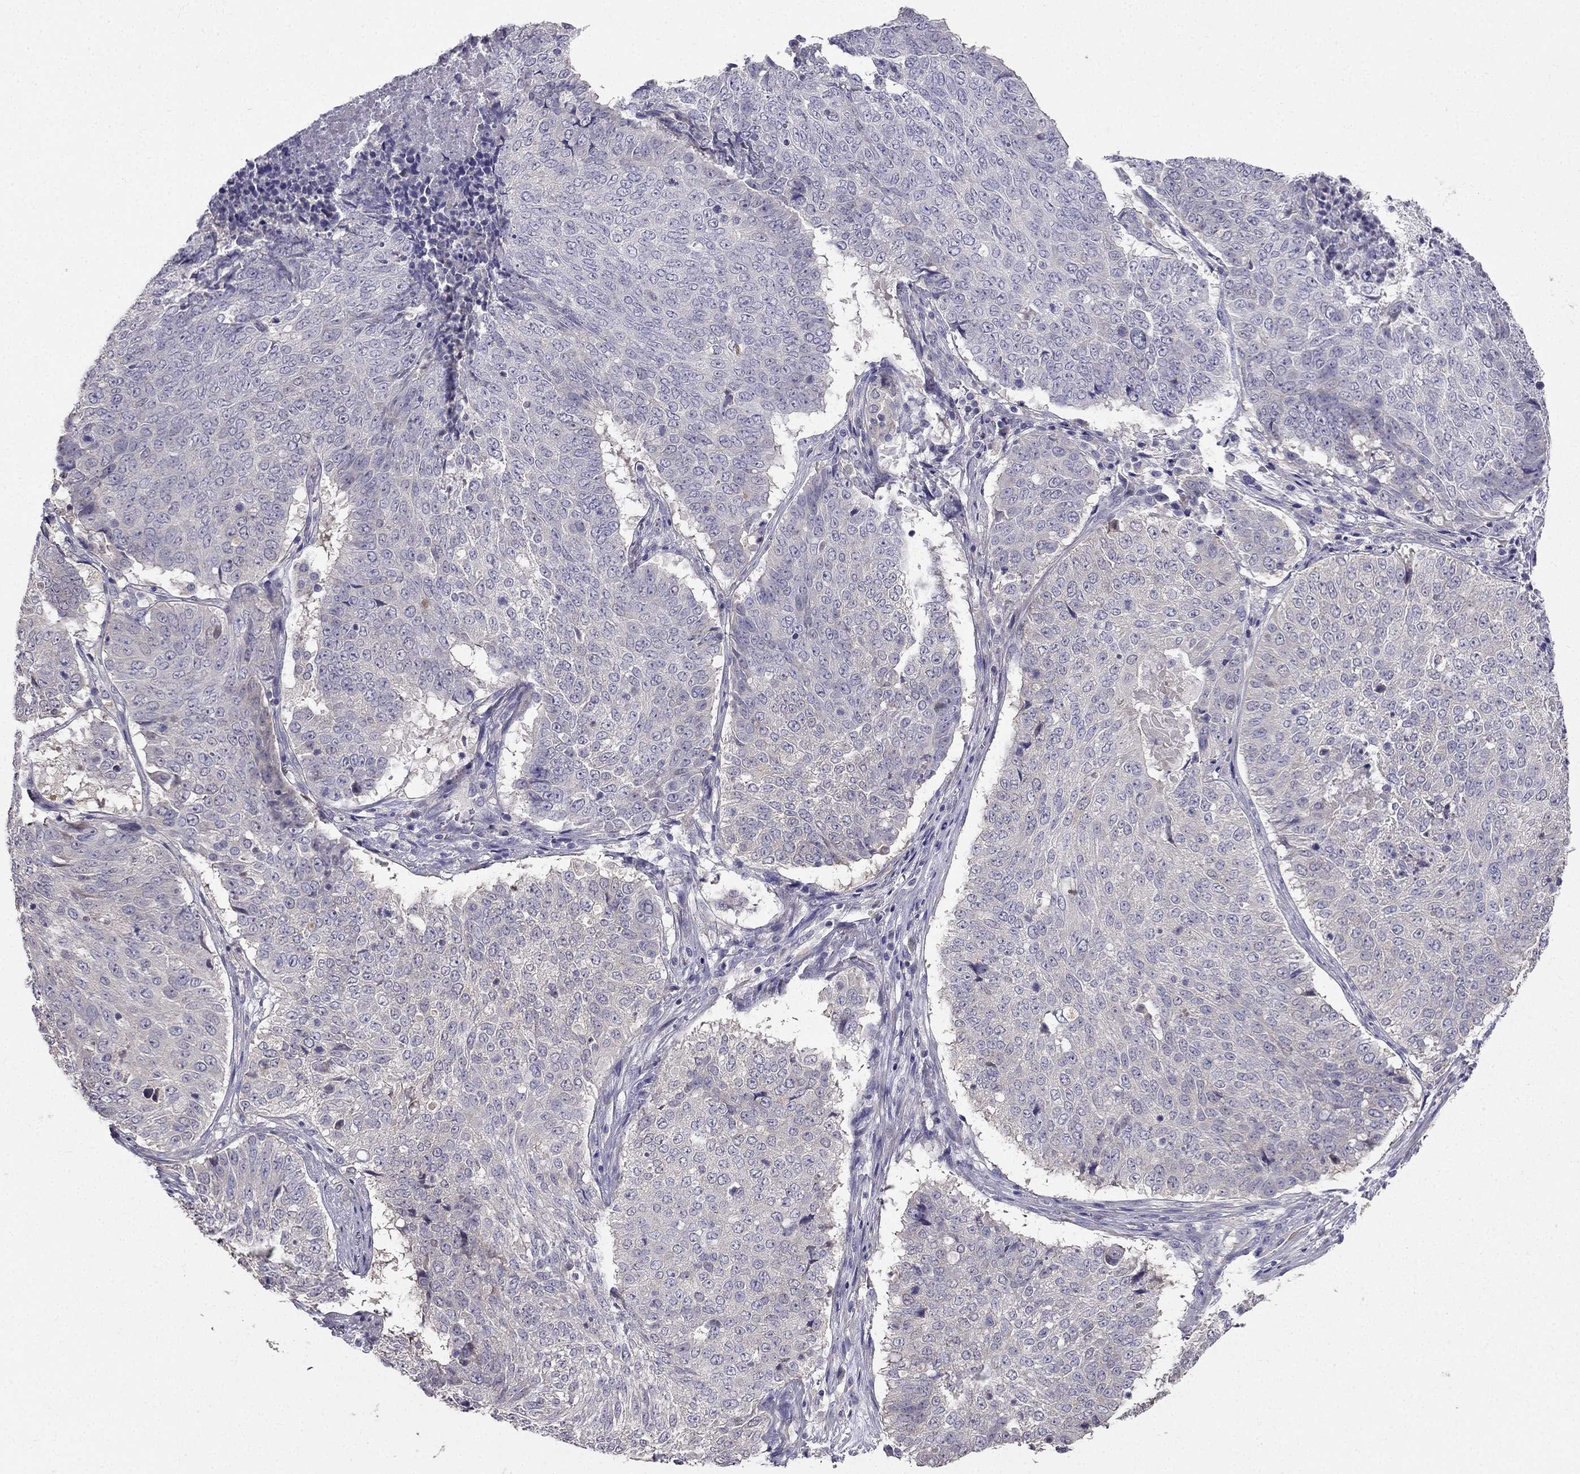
{"staining": {"intensity": "negative", "quantity": "none", "location": "none"}, "tissue": "lung cancer", "cell_type": "Tumor cells", "image_type": "cancer", "snomed": [{"axis": "morphology", "description": "Squamous cell carcinoma, NOS"}, {"axis": "topography", "description": "Lung"}], "caption": "DAB (3,3'-diaminobenzidine) immunohistochemical staining of human squamous cell carcinoma (lung) exhibits no significant expression in tumor cells.", "gene": "AS3MT", "patient": {"sex": "male", "age": 64}}